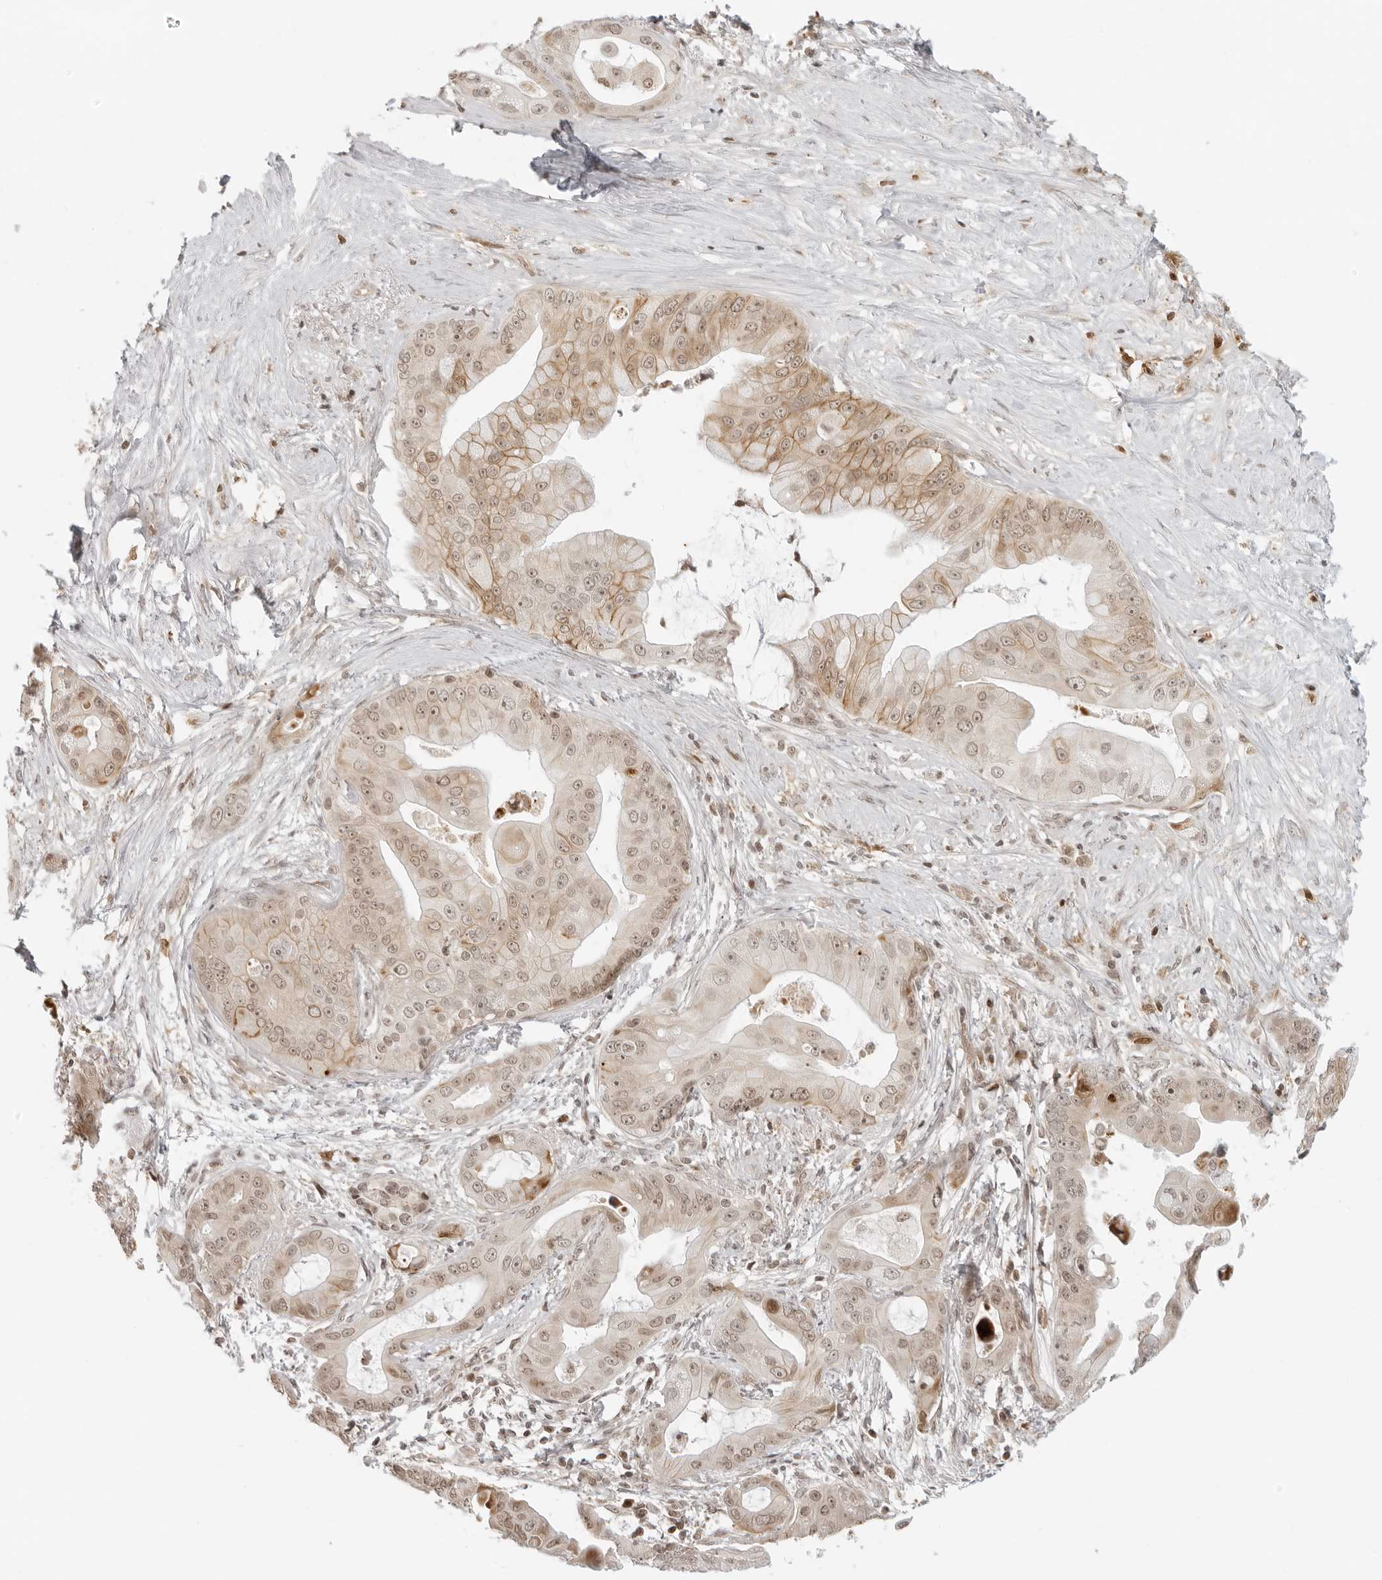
{"staining": {"intensity": "moderate", "quantity": ">75%", "location": "cytoplasmic/membranous,nuclear"}, "tissue": "pancreatic cancer", "cell_type": "Tumor cells", "image_type": "cancer", "snomed": [{"axis": "morphology", "description": "Adenocarcinoma, NOS"}, {"axis": "topography", "description": "Pancreas"}], "caption": "A brown stain labels moderate cytoplasmic/membranous and nuclear staining of a protein in human pancreatic cancer (adenocarcinoma) tumor cells.", "gene": "ZNF407", "patient": {"sex": "female", "age": 75}}